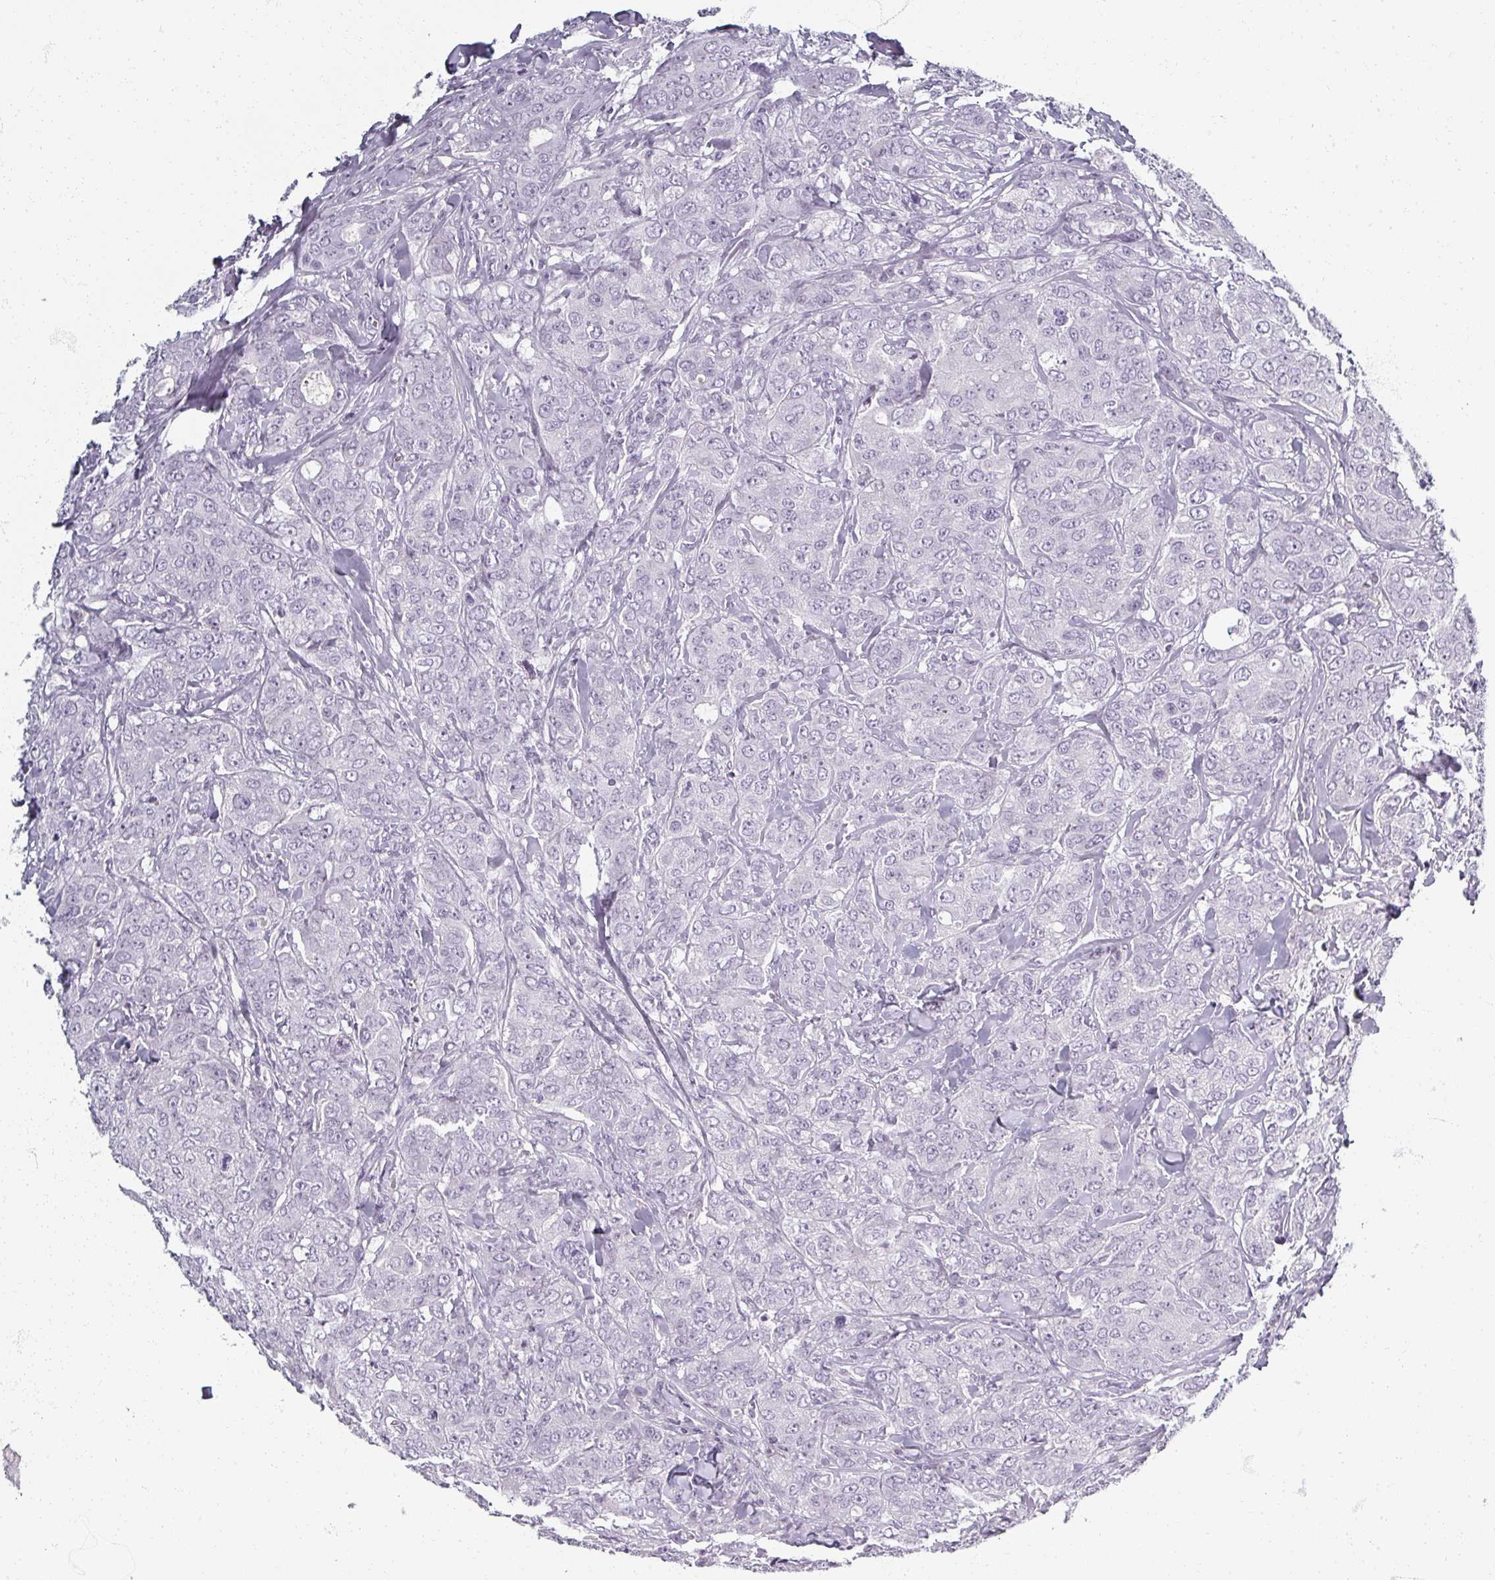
{"staining": {"intensity": "negative", "quantity": "none", "location": "none"}, "tissue": "breast cancer", "cell_type": "Tumor cells", "image_type": "cancer", "snomed": [{"axis": "morphology", "description": "Duct carcinoma"}, {"axis": "topography", "description": "Breast"}], "caption": "A histopathology image of human breast cancer is negative for staining in tumor cells.", "gene": "REG3G", "patient": {"sex": "female", "age": 43}}